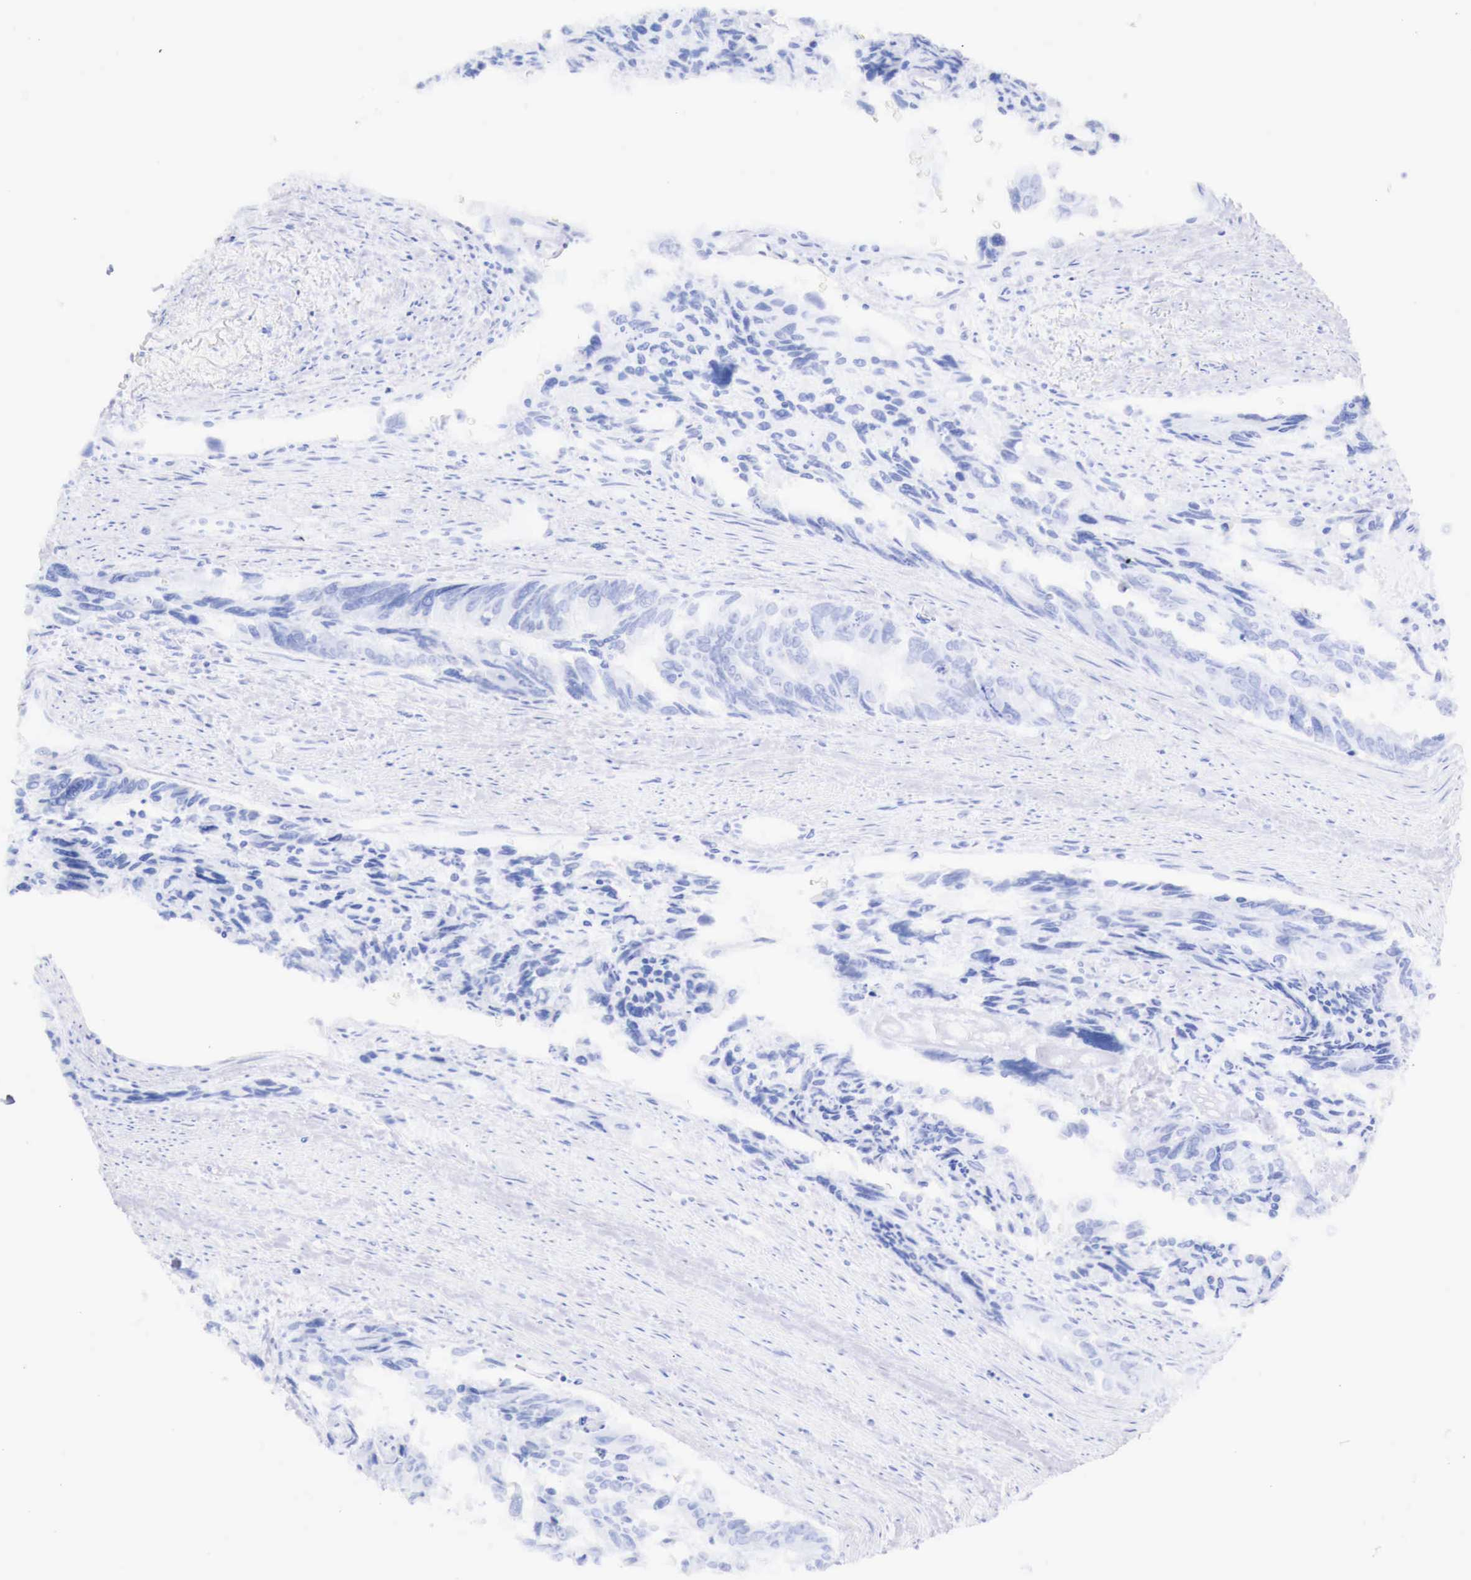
{"staining": {"intensity": "negative", "quantity": "none", "location": "none"}, "tissue": "colorectal cancer", "cell_type": "Tumor cells", "image_type": "cancer", "snomed": [{"axis": "morphology", "description": "Adenocarcinoma, NOS"}, {"axis": "topography", "description": "Rectum"}], "caption": "A histopathology image of human colorectal cancer (adenocarcinoma) is negative for staining in tumor cells. (DAB IHC, high magnification).", "gene": "INHA", "patient": {"sex": "male", "age": 76}}